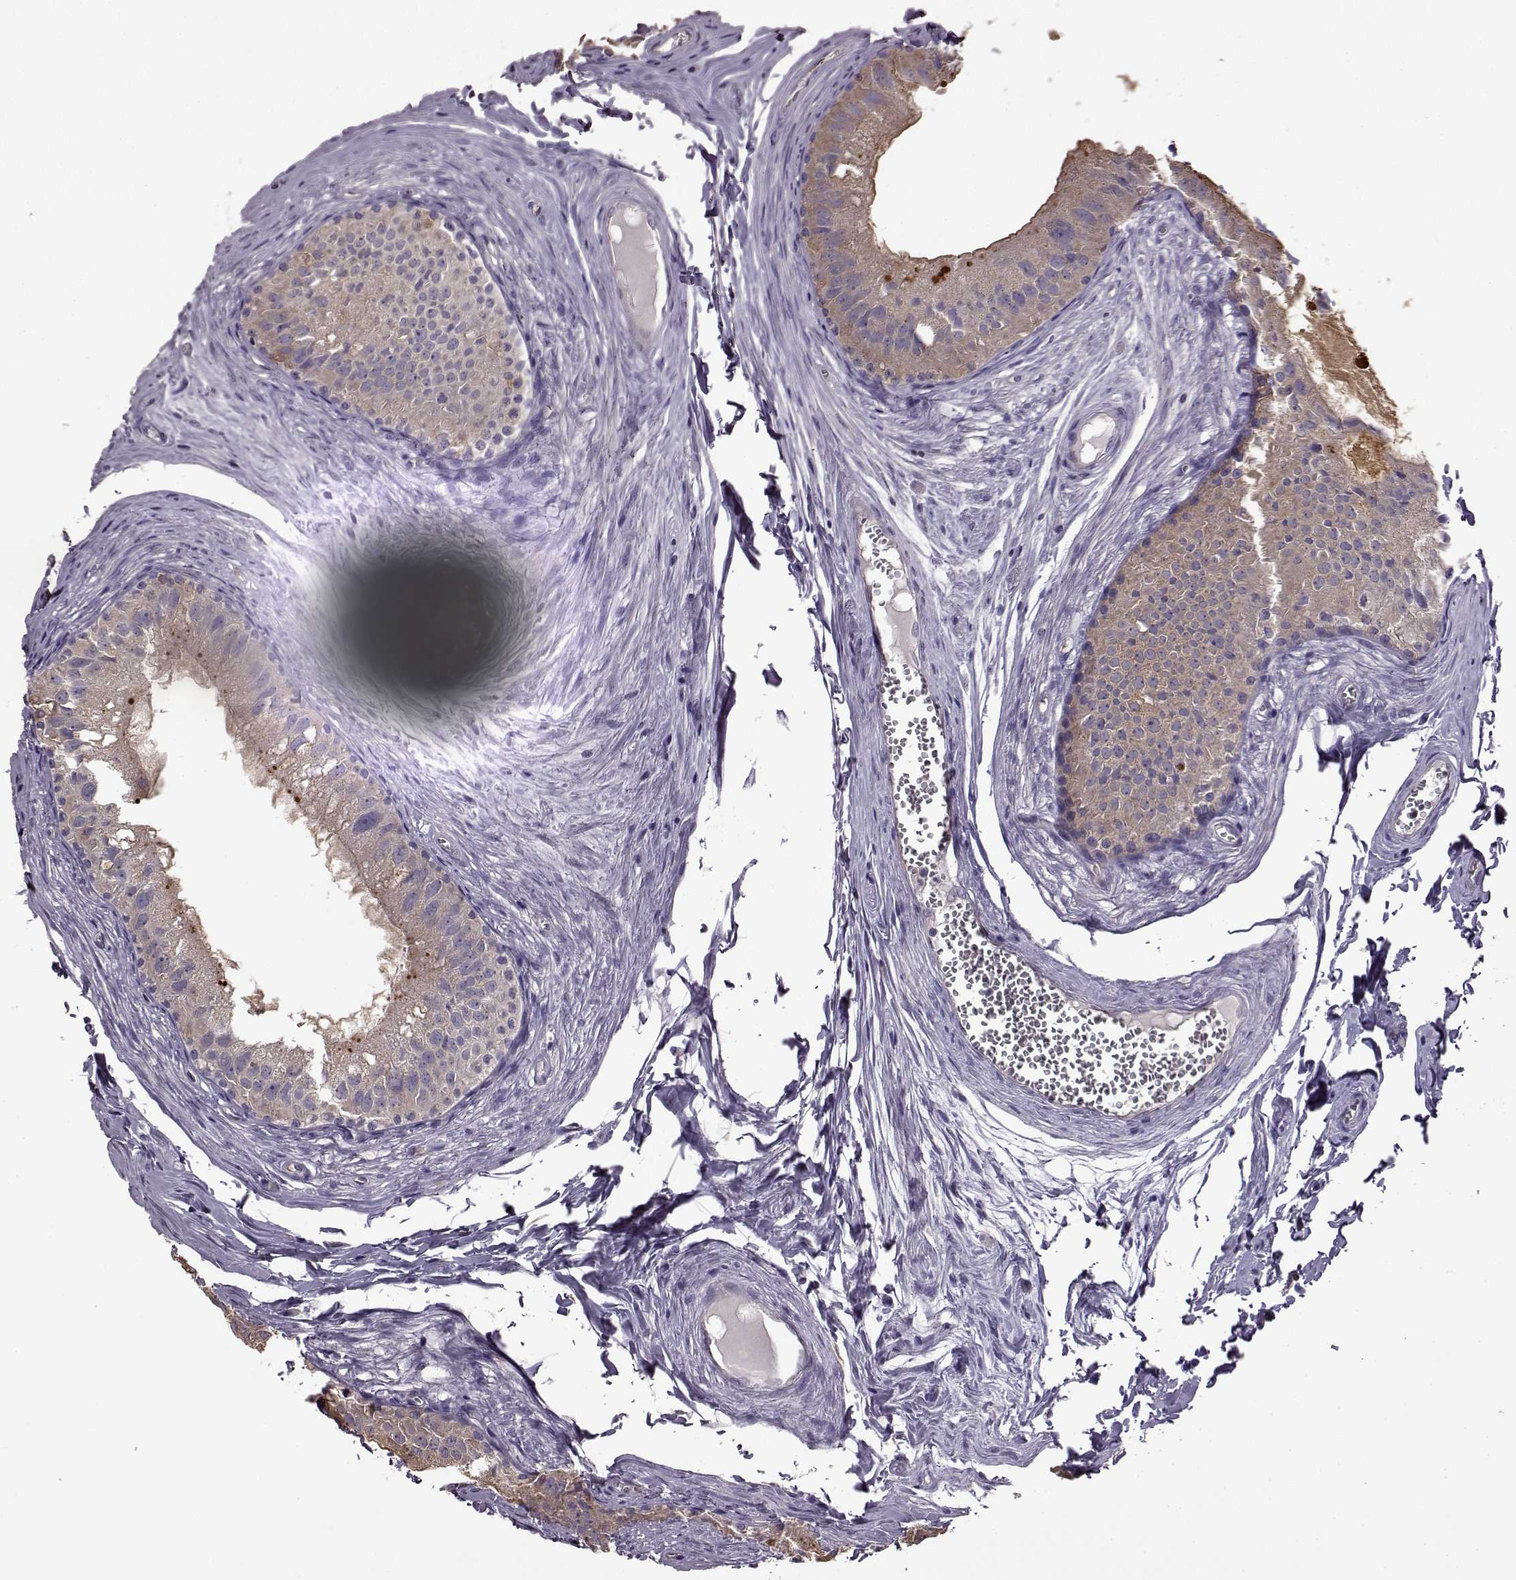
{"staining": {"intensity": "moderate", "quantity": "<25%", "location": "cytoplasmic/membranous,nuclear"}, "tissue": "epididymis", "cell_type": "Glandular cells", "image_type": "normal", "snomed": [{"axis": "morphology", "description": "Normal tissue, NOS"}, {"axis": "topography", "description": "Epididymis"}], "caption": "Immunohistochemistry (IHC) photomicrograph of benign human epididymis stained for a protein (brown), which demonstrates low levels of moderate cytoplasmic/membranous,nuclear staining in about <25% of glandular cells.", "gene": "EDDM3B", "patient": {"sex": "male", "age": 45}}